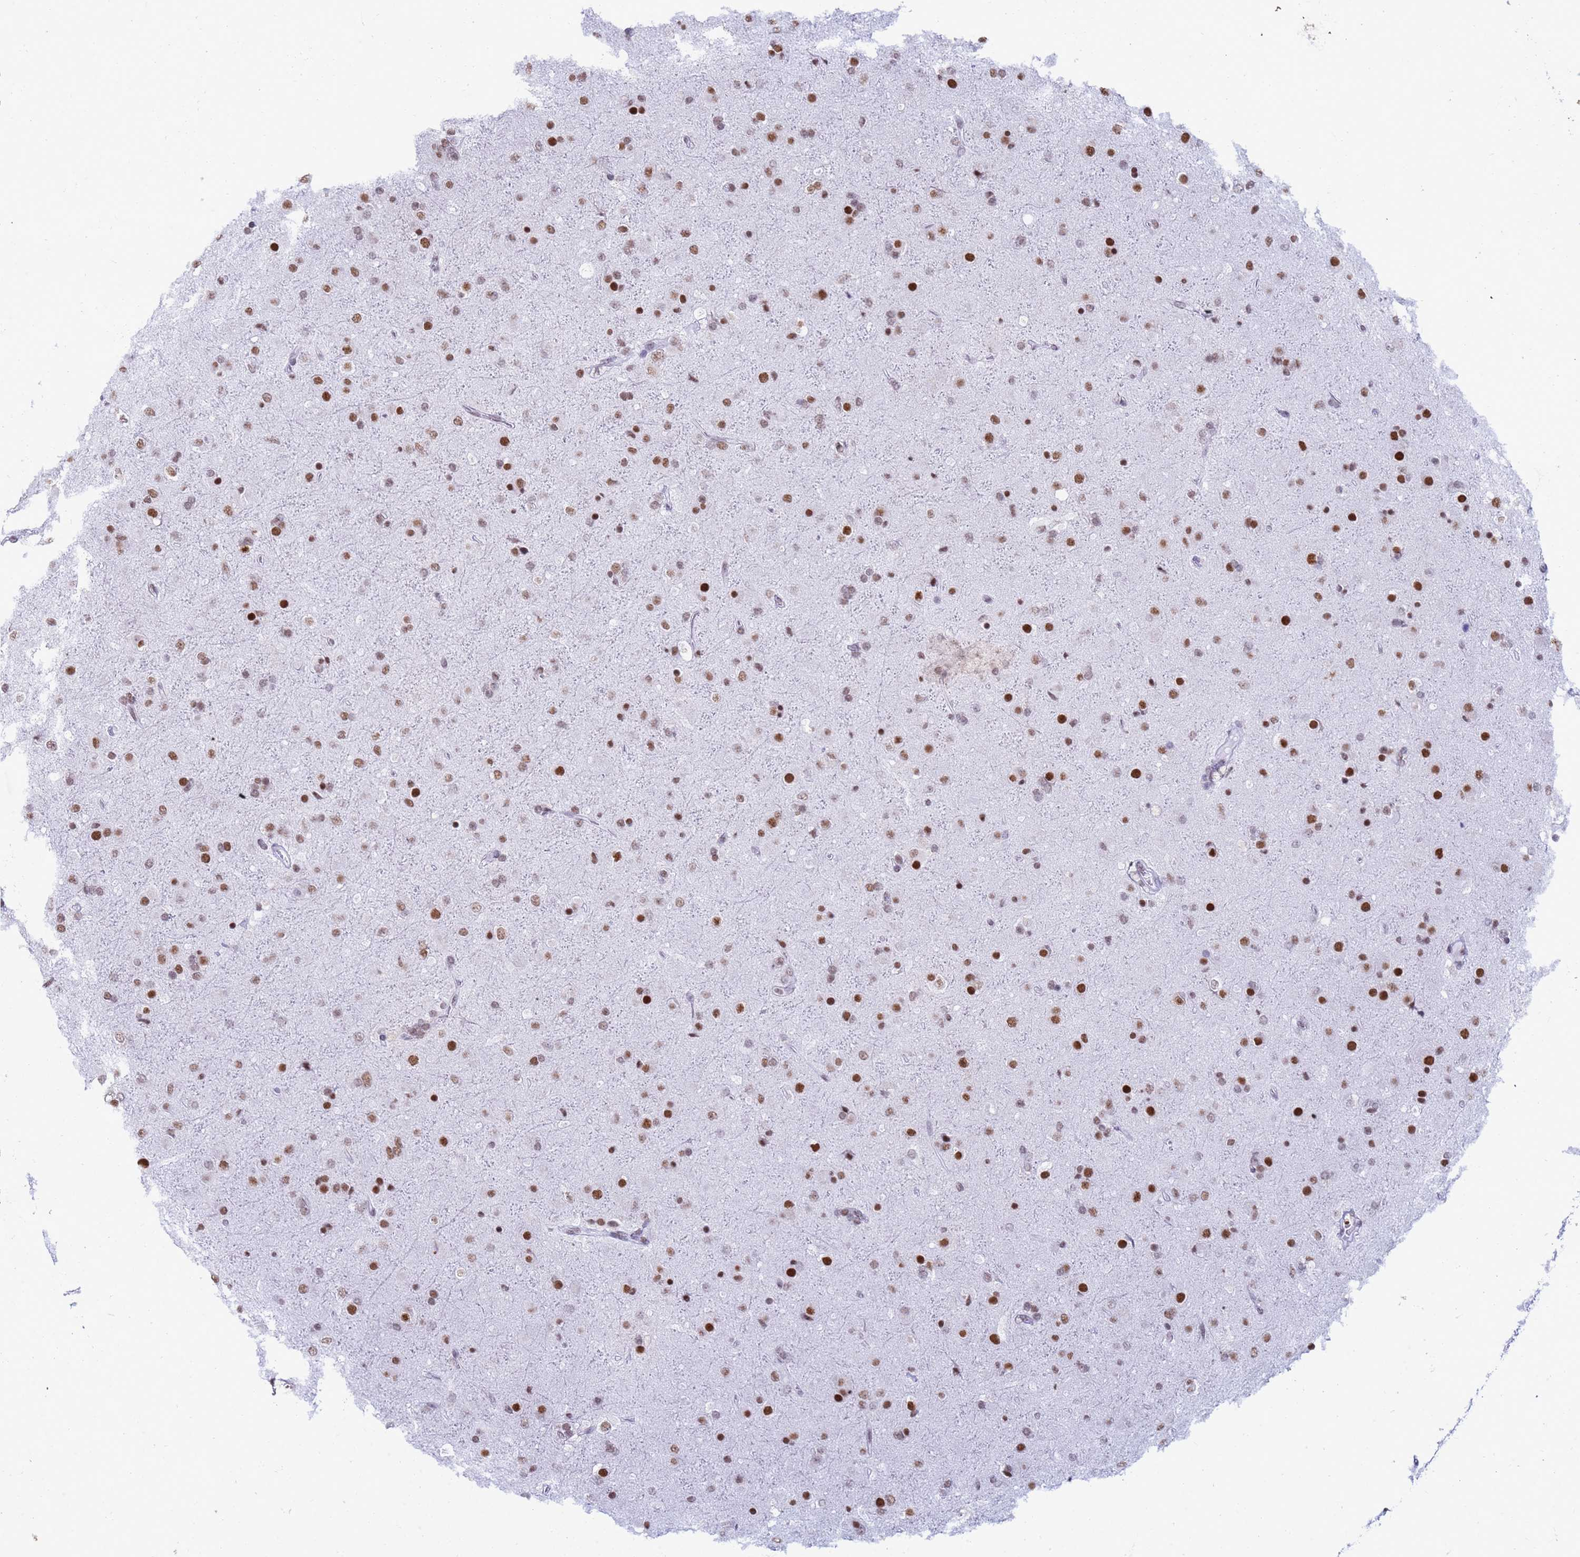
{"staining": {"intensity": "moderate", "quantity": ">75%", "location": "nuclear"}, "tissue": "glioma", "cell_type": "Tumor cells", "image_type": "cancer", "snomed": [{"axis": "morphology", "description": "Glioma, malignant, Low grade"}, {"axis": "topography", "description": "Brain"}], "caption": "Protein analysis of malignant low-grade glioma tissue shows moderate nuclear expression in about >75% of tumor cells.", "gene": "FAM170B", "patient": {"sex": "male", "age": 65}}